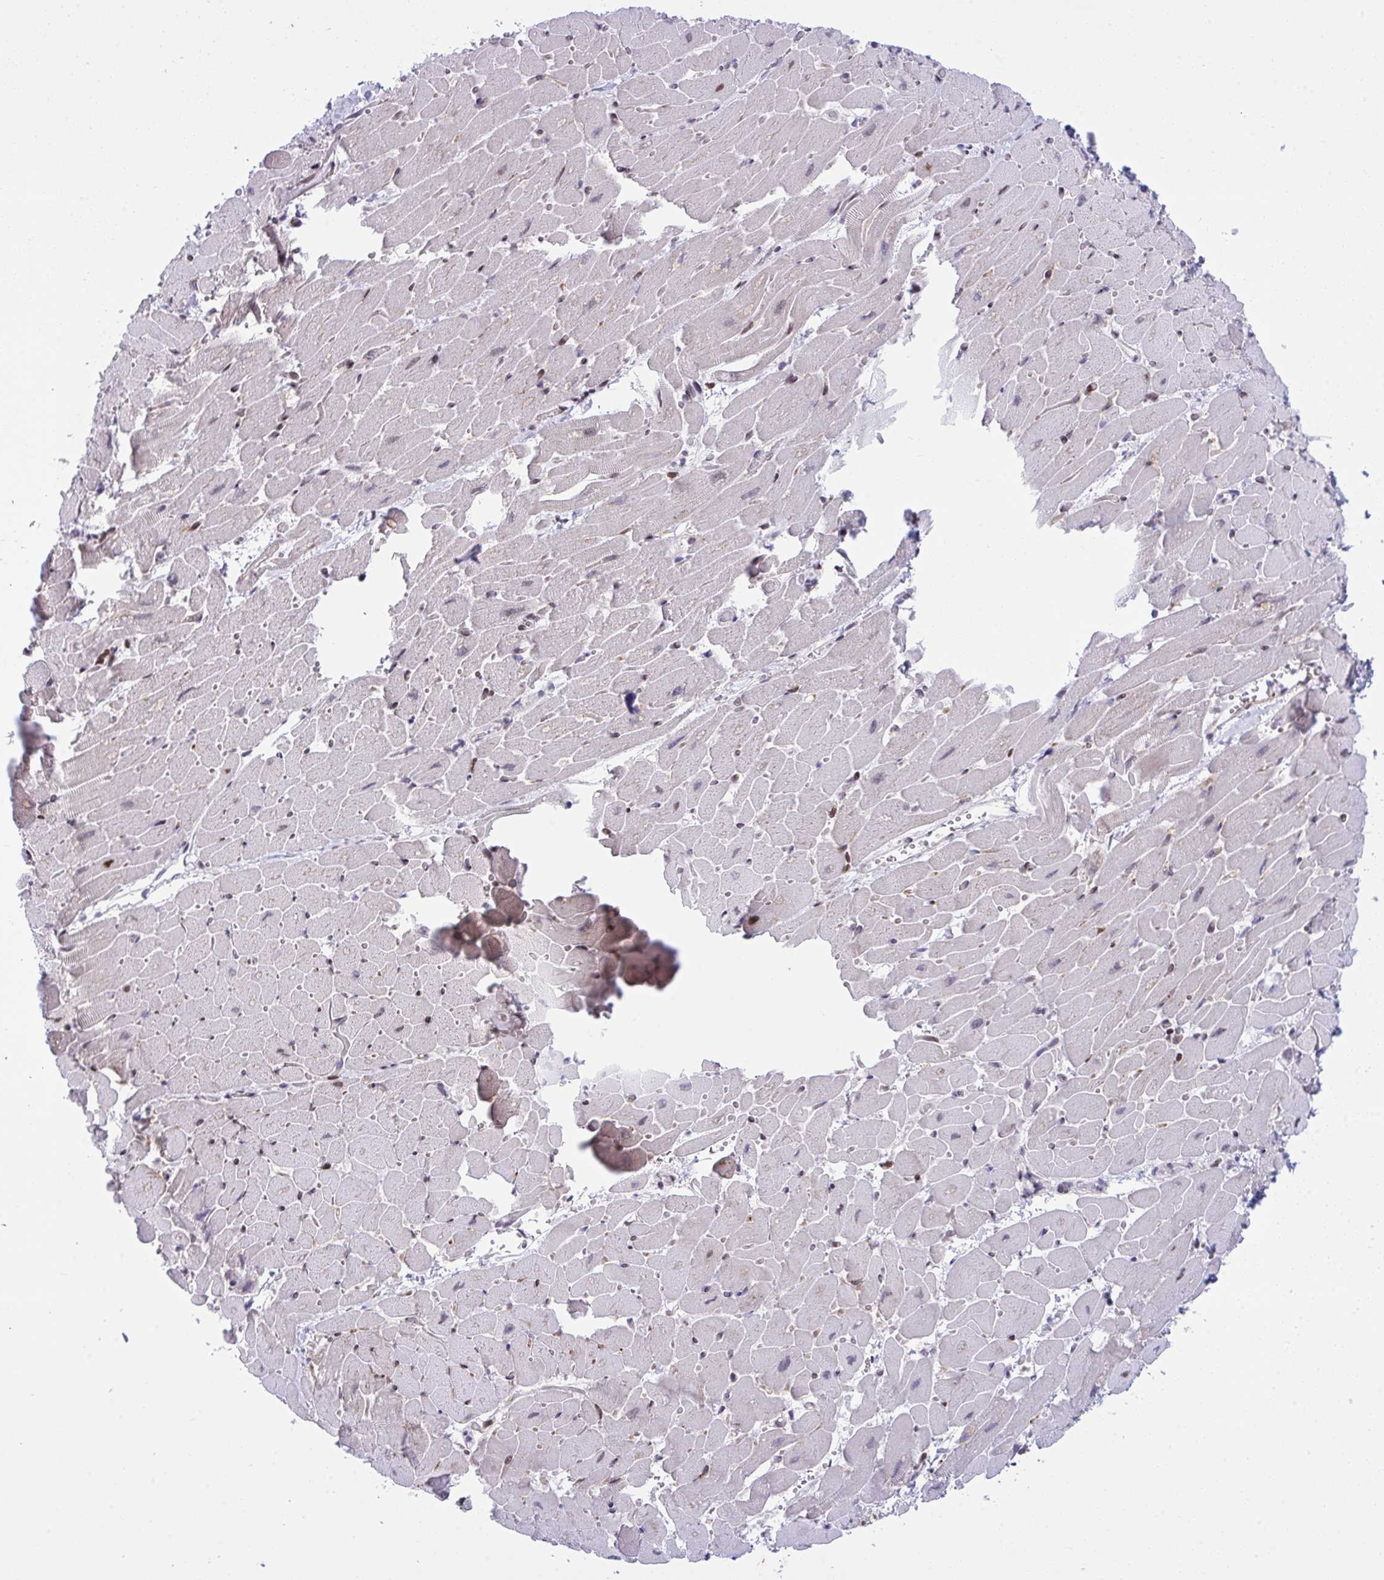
{"staining": {"intensity": "moderate", "quantity": "25%-75%", "location": "cytoplasmic/membranous,nuclear"}, "tissue": "heart muscle", "cell_type": "Cardiomyocytes", "image_type": "normal", "snomed": [{"axis": "morphology", "description": "Normal tissue, NOS"}, {"axis": "topography", "description": "Heart"}], "caption": "Immunohistochemistry of normal human heart muscle displays medium levels of moderate cytoplasmic/membranous,nuclear staining in about 25%-75% of cardiomyocytes. Using DAB (brown) and hematoxylin (blue) stains, captured at high magnification using brightfield microscopy.", "gene": "ZFHX3", "patient": {"sex": "male", "age": 37}}